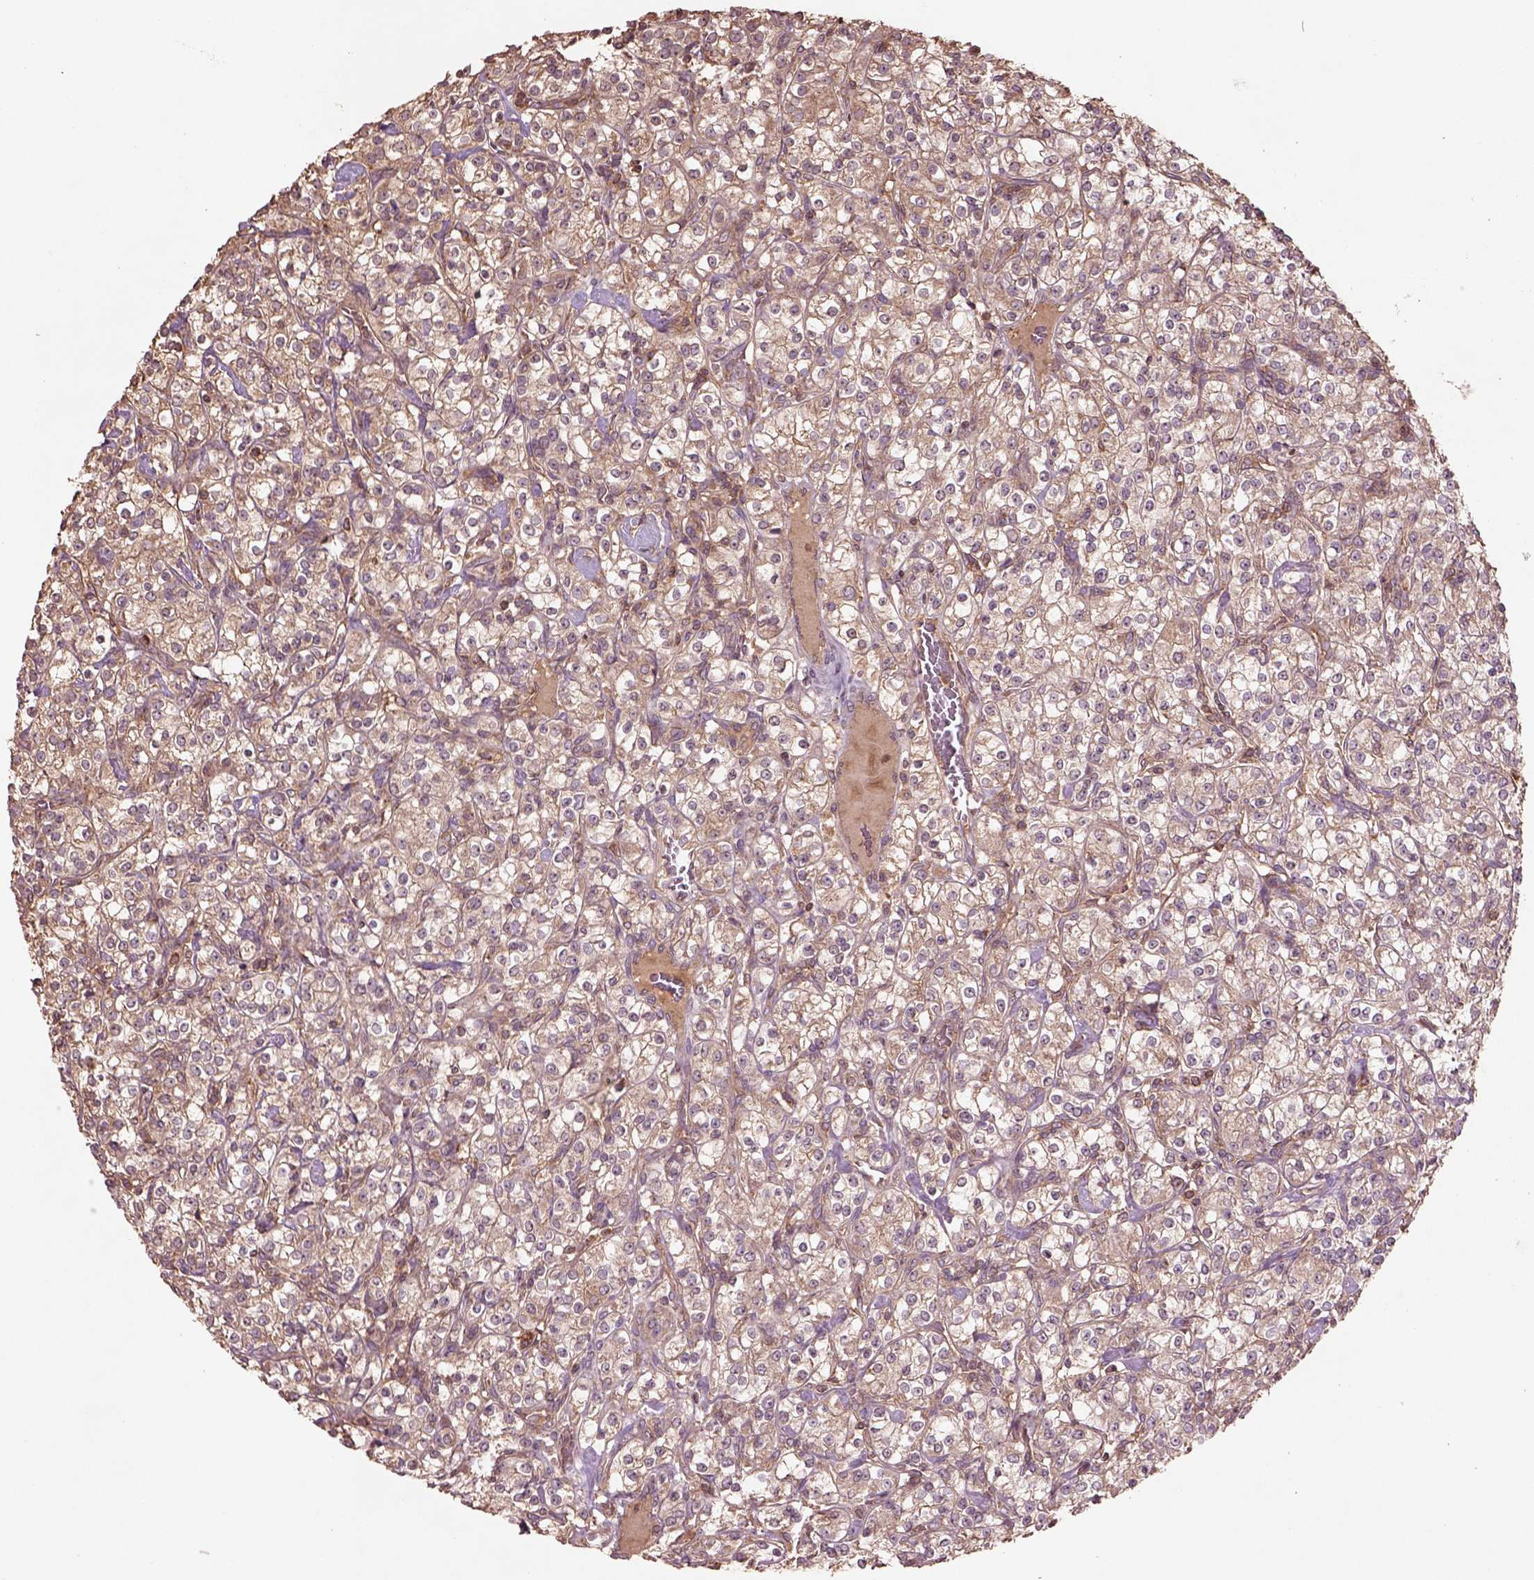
{"staining": {"intensity": "moderate", "quantity": ">75%", "location": "cytoplasmic/membranous"}, "tissue": "renal cancer", "cell_type": "Tumor cells", "image_type": "cancer", "snomed": [{"axis": "morphology", "description": "Adenocarcinoma, NOS"}, {"axis": "topography", "description": "Kidney"}], "caption": "The image displays staining of renal cancer, revealing moderate cytoplasmic/membranous protein positivity (brown color) within tumor cells. The staining is performed using DAB brown chromogen to label protein expression. The nuclei are counter-stained blue using hematoxylin.", "gene": "TRADD", "patient": {"sex": "male", "age": 77}}